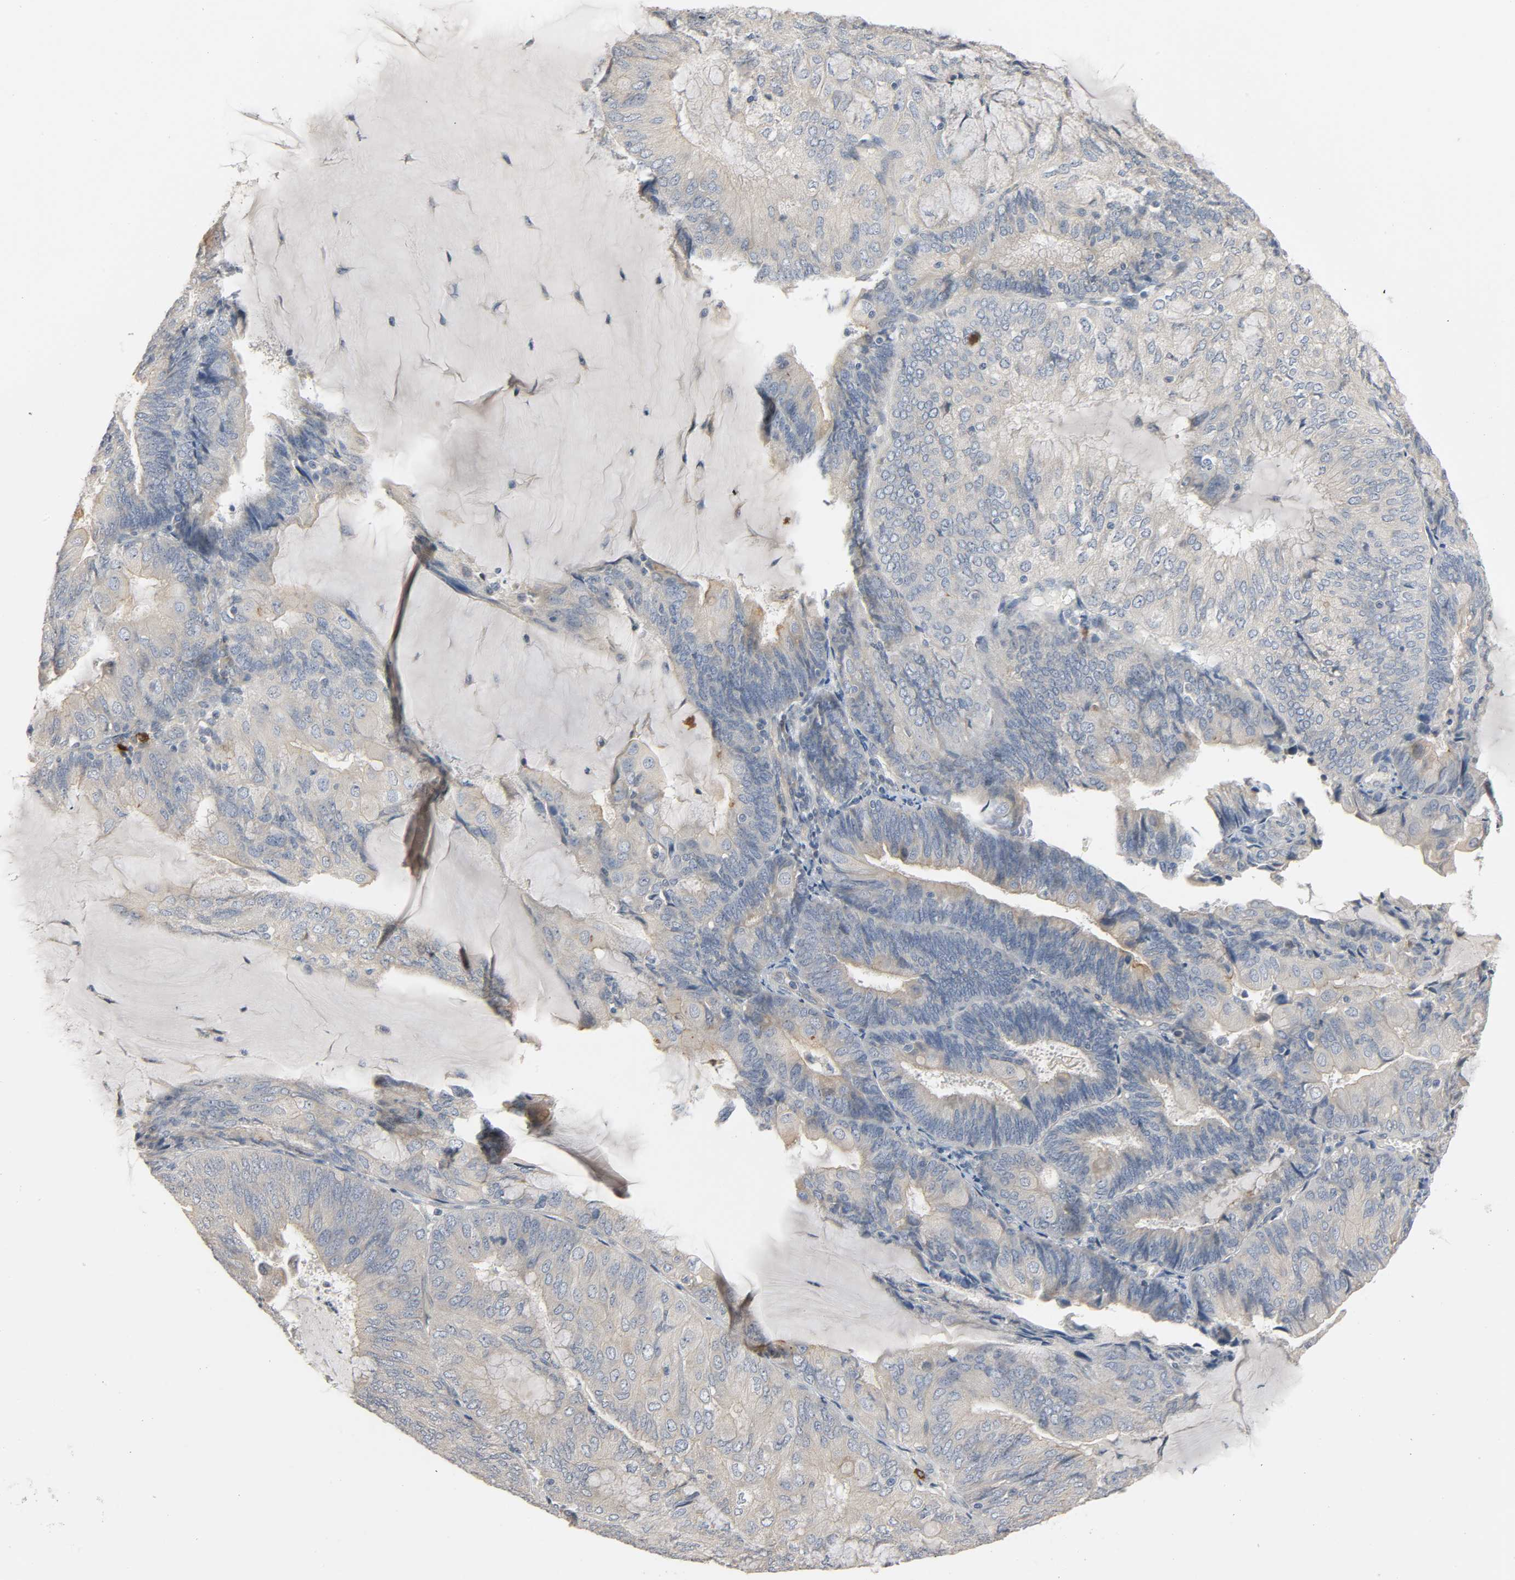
{"staining": {"intensity": "weak", "quantity": "25%-75%", "location": "cytoplasmic/membranous"}, "tissue": "endometrial cancer", "cell_type": "Tumor cells", "image_type": "cancer", "snomed": [{"axis": "morphology", "description": "Adenocarcinoma, NOS"}, {"axis": "topography", "description": "Endometrium"}], "caption": "Human endometrial adenocarcinoma stained with a brown dye demonstrates weak cytoplasmic/membranous positive staining in approximately 25%-75% of tumor cells.", "gene": "LIMCH1", "patient": {"sex": "female", "age": 81}}